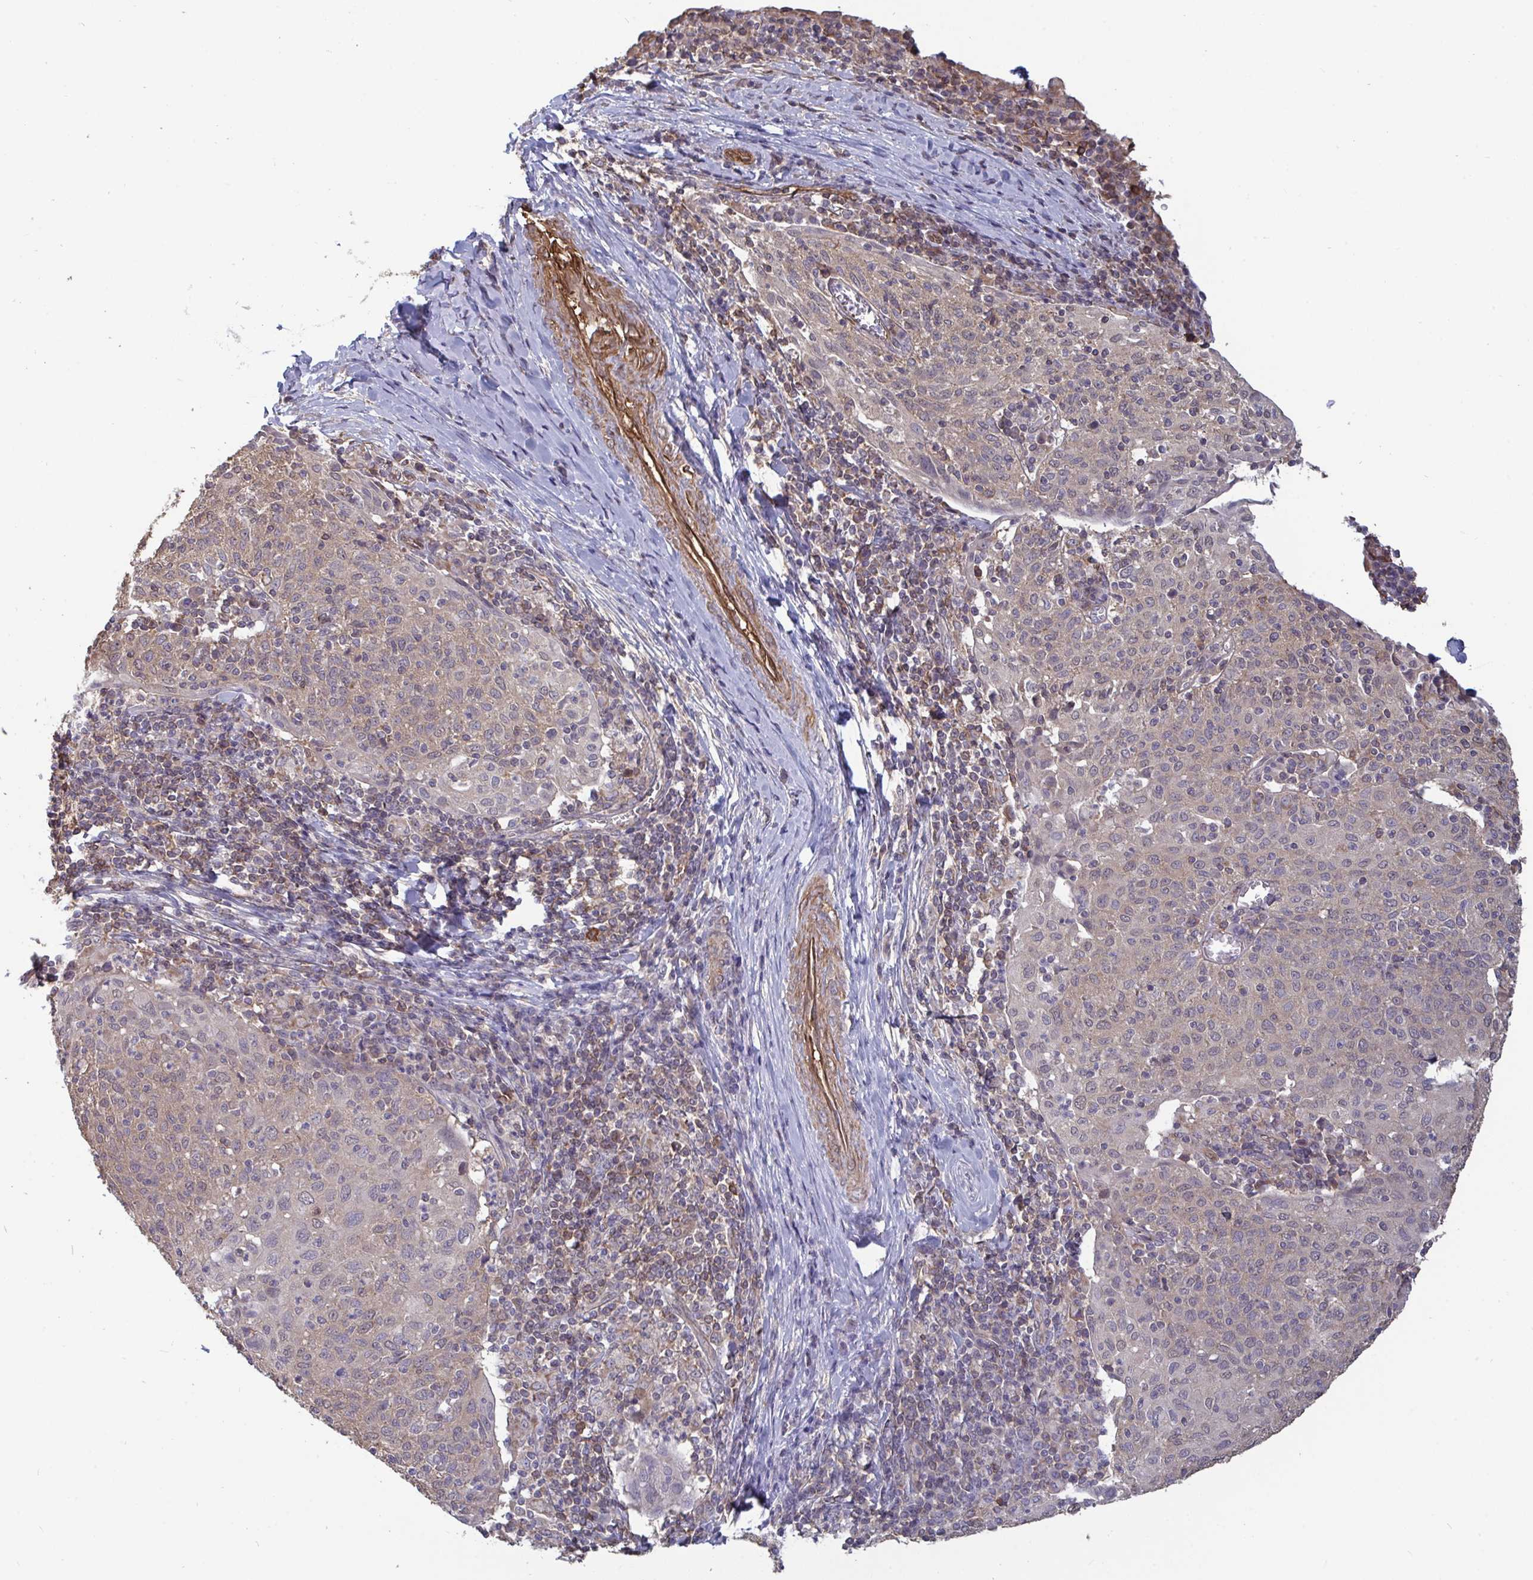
{"staining": {"intensity": "negative", "quantity": "none", "location": "none"}, "tissue": "cervical cancer", "cell_type": "Tumor cells", "image_type": "cancer", "snomed": [{"axis": "morphology", "description": "Squamous cell carcinoma, NOS"}, {"axis": "topography", "description": "Cervix"}], "caption": "A high-resolution photomicrograph shows immunohistochemistry staining of cervical squamous cell carcinoma, which reveals no significant expression in tumor cells.", "gene": "ISCU", "patient": {"sex": "female", "age": 52}}